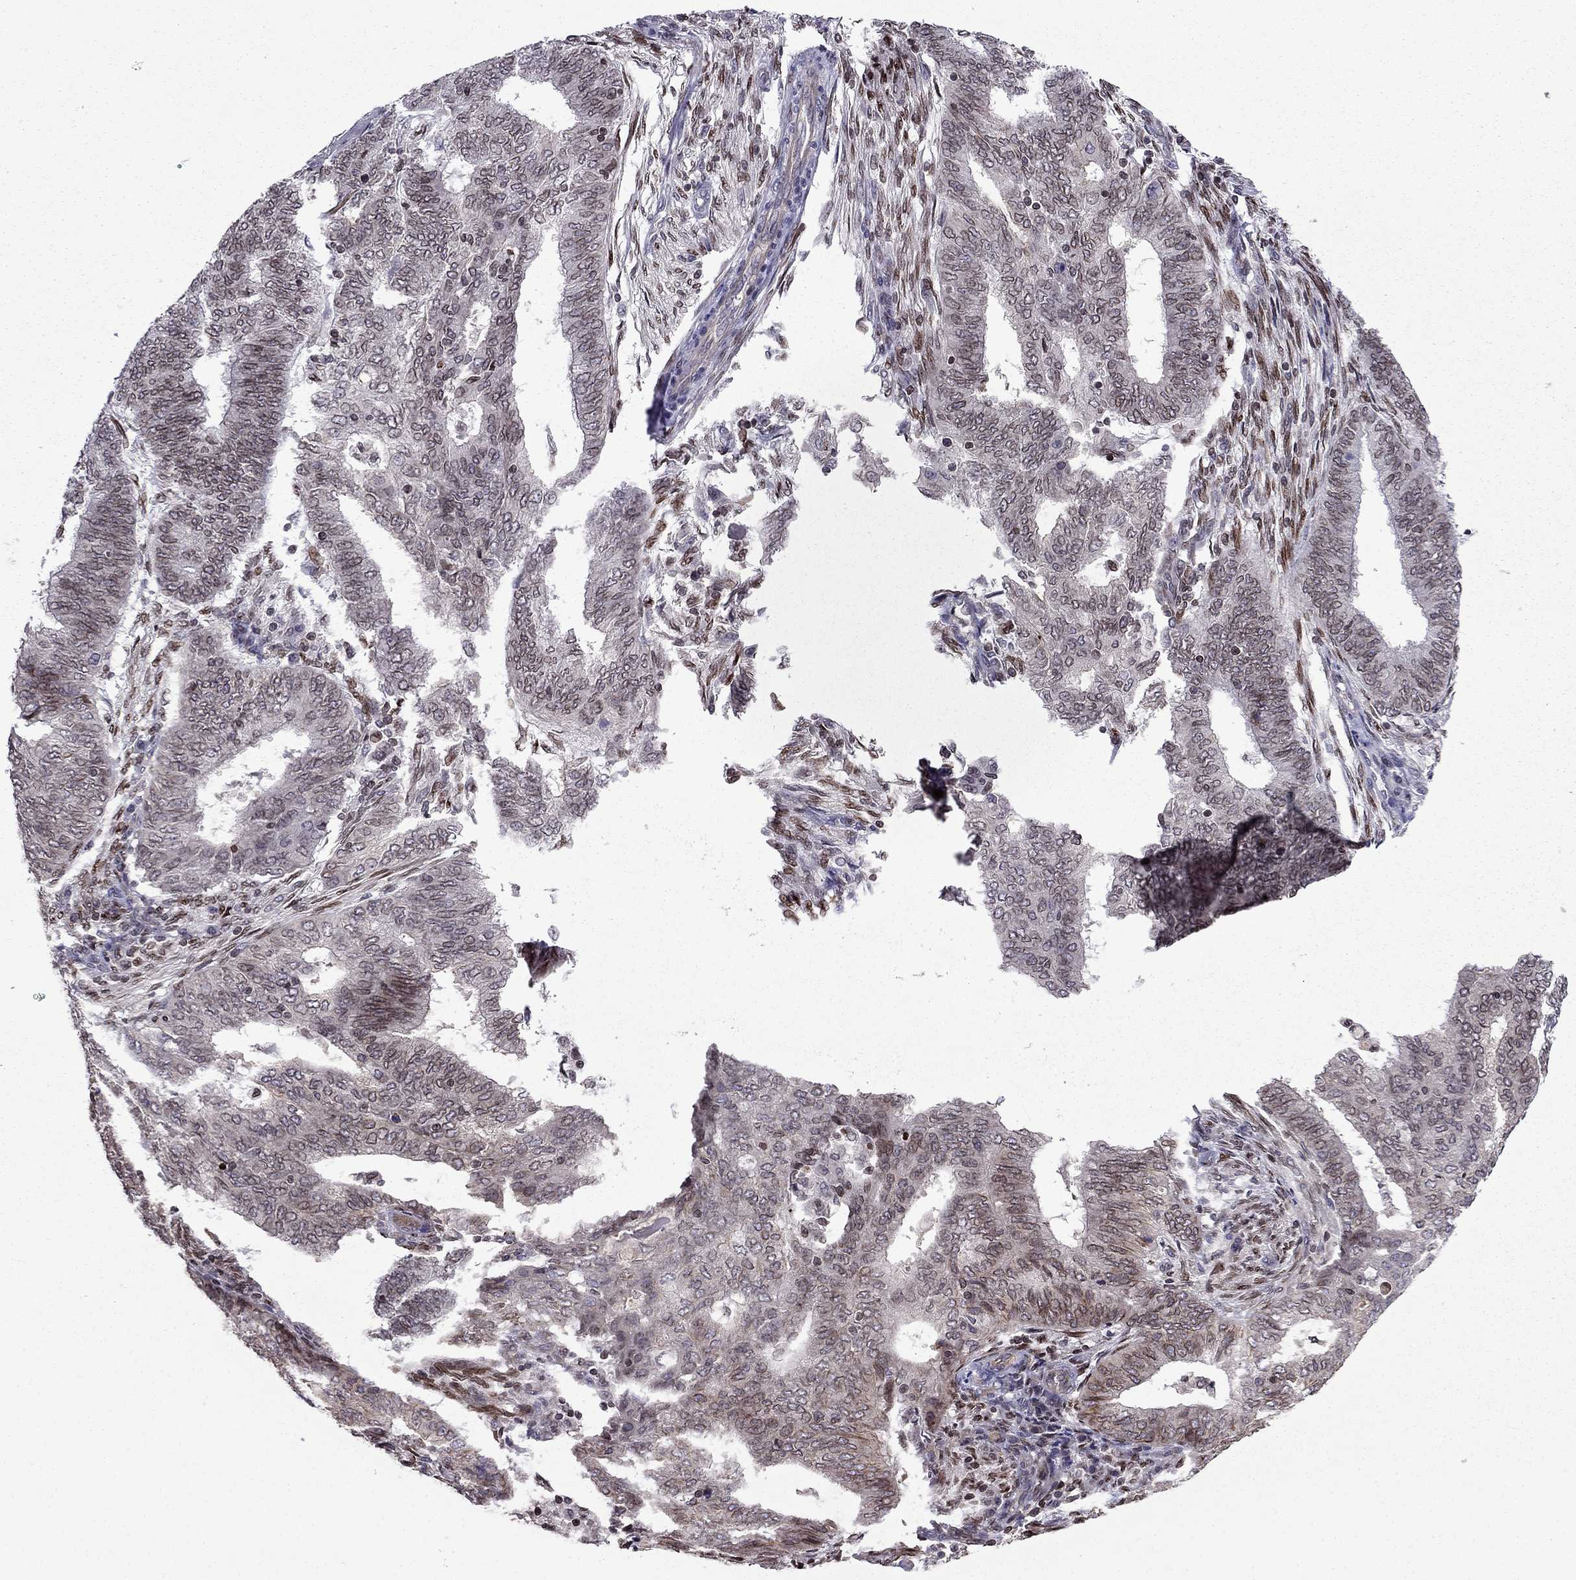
{"staining": {"intensity": "weak", "quantity": "25%-75%", "location": "nuclear"}, "tissue": "endometrial cancer", "cell_type": "Tumor cells", "image_type": "cancer", "snomed": [{"axis": "morphology", "description": "Adenocarcinoma, NOS"}, {"axis": "topography", "description": "Endometrium"}], "caption": "Tumor cells show low levels of weak nuclear expression in about 25%-75% of cells in endometrial adenocarcinoma.", "gene": "CDC42BPA", "patient": {"sex": "female", "age": 62}}